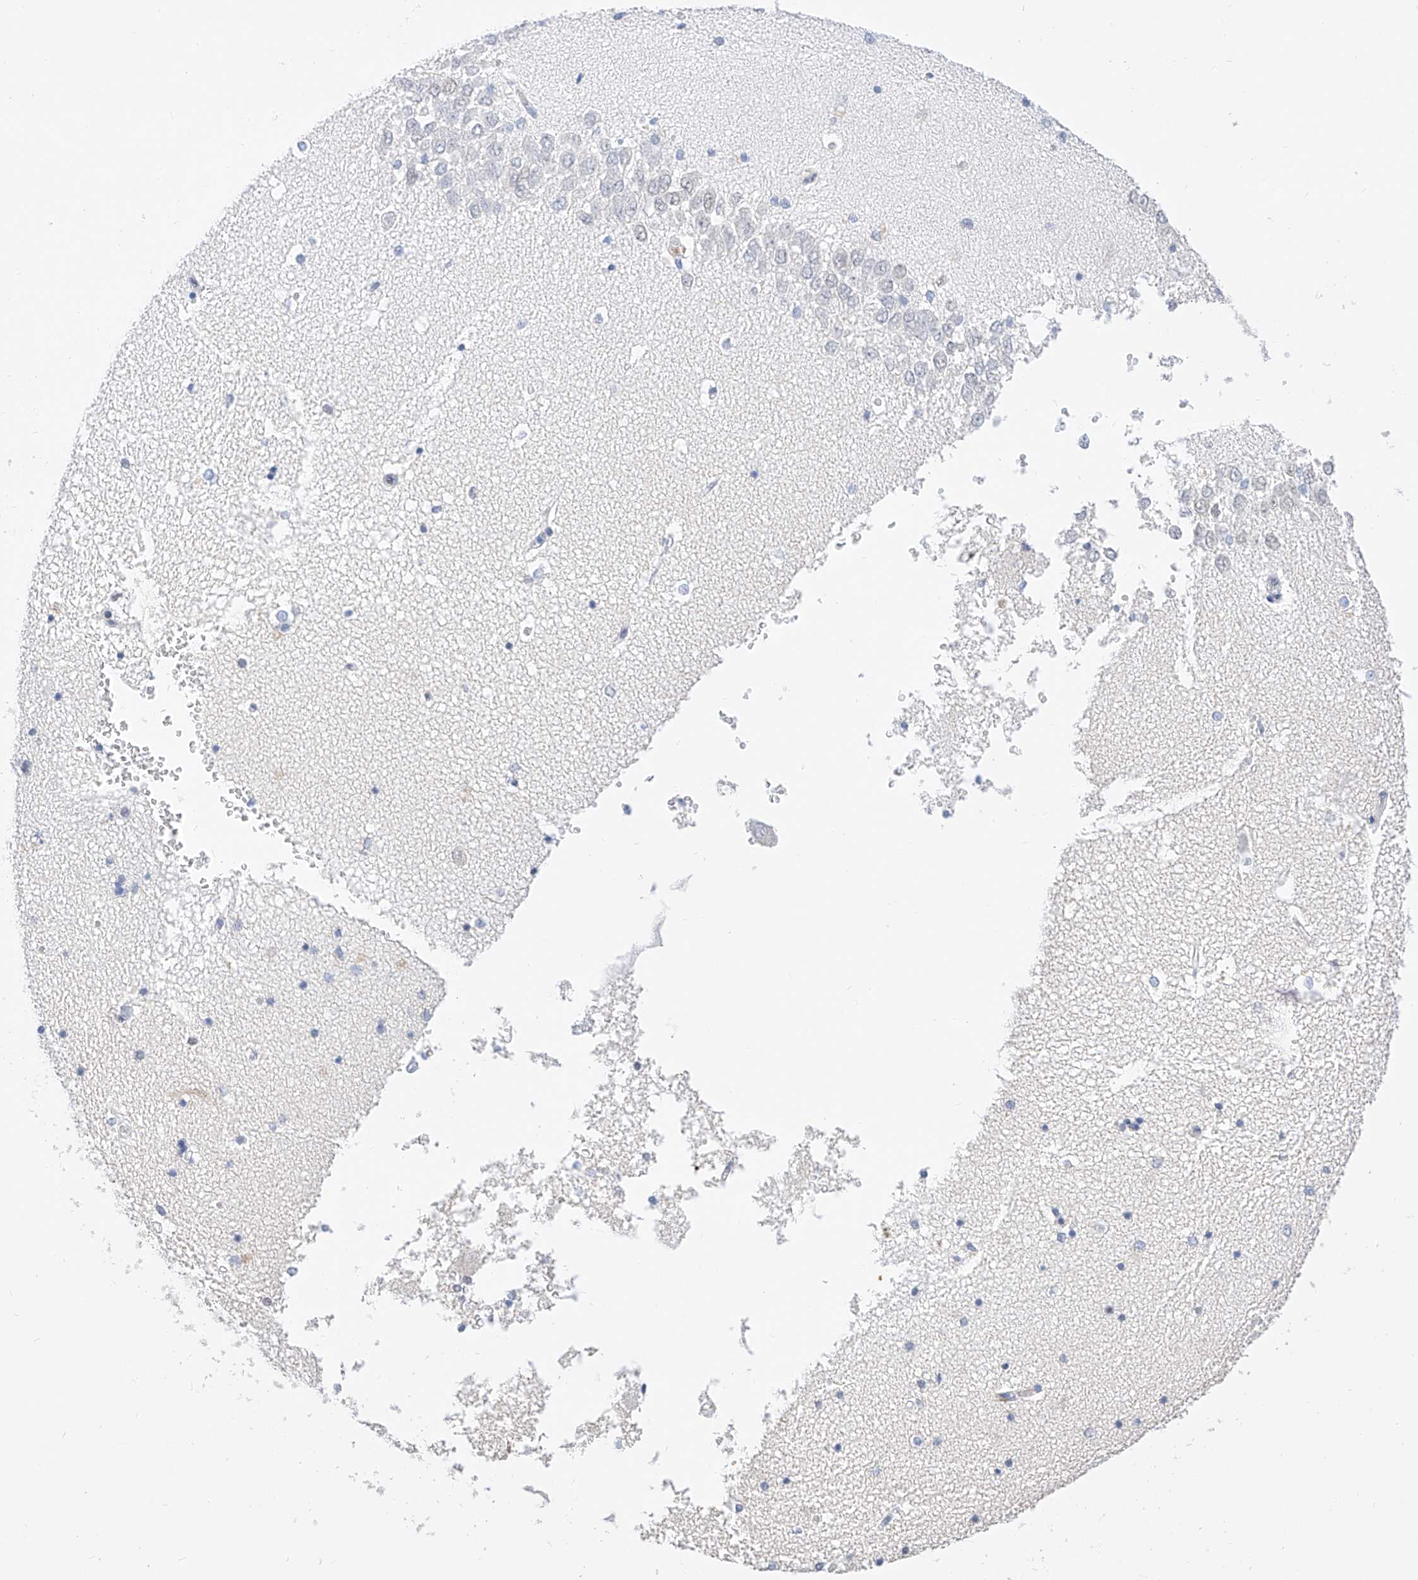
{"staining": {"intensity": "negative", "quantity": "none", "location": "none"}, "tissue": "hippocampus", "cell_type": "Glial cells", "image_type": "normal", "snomed": [{"axis": "morphology", "description": "Normal tissue, NOS"}, {"axis": "topography", "description": "Hippocampus"}], "caption": "Histopathology image shows no protein staining in glial cells of unremarkable hippocampus.", "gene": "KCNJ1", "patient": {"sex": "male", "age": 45}}